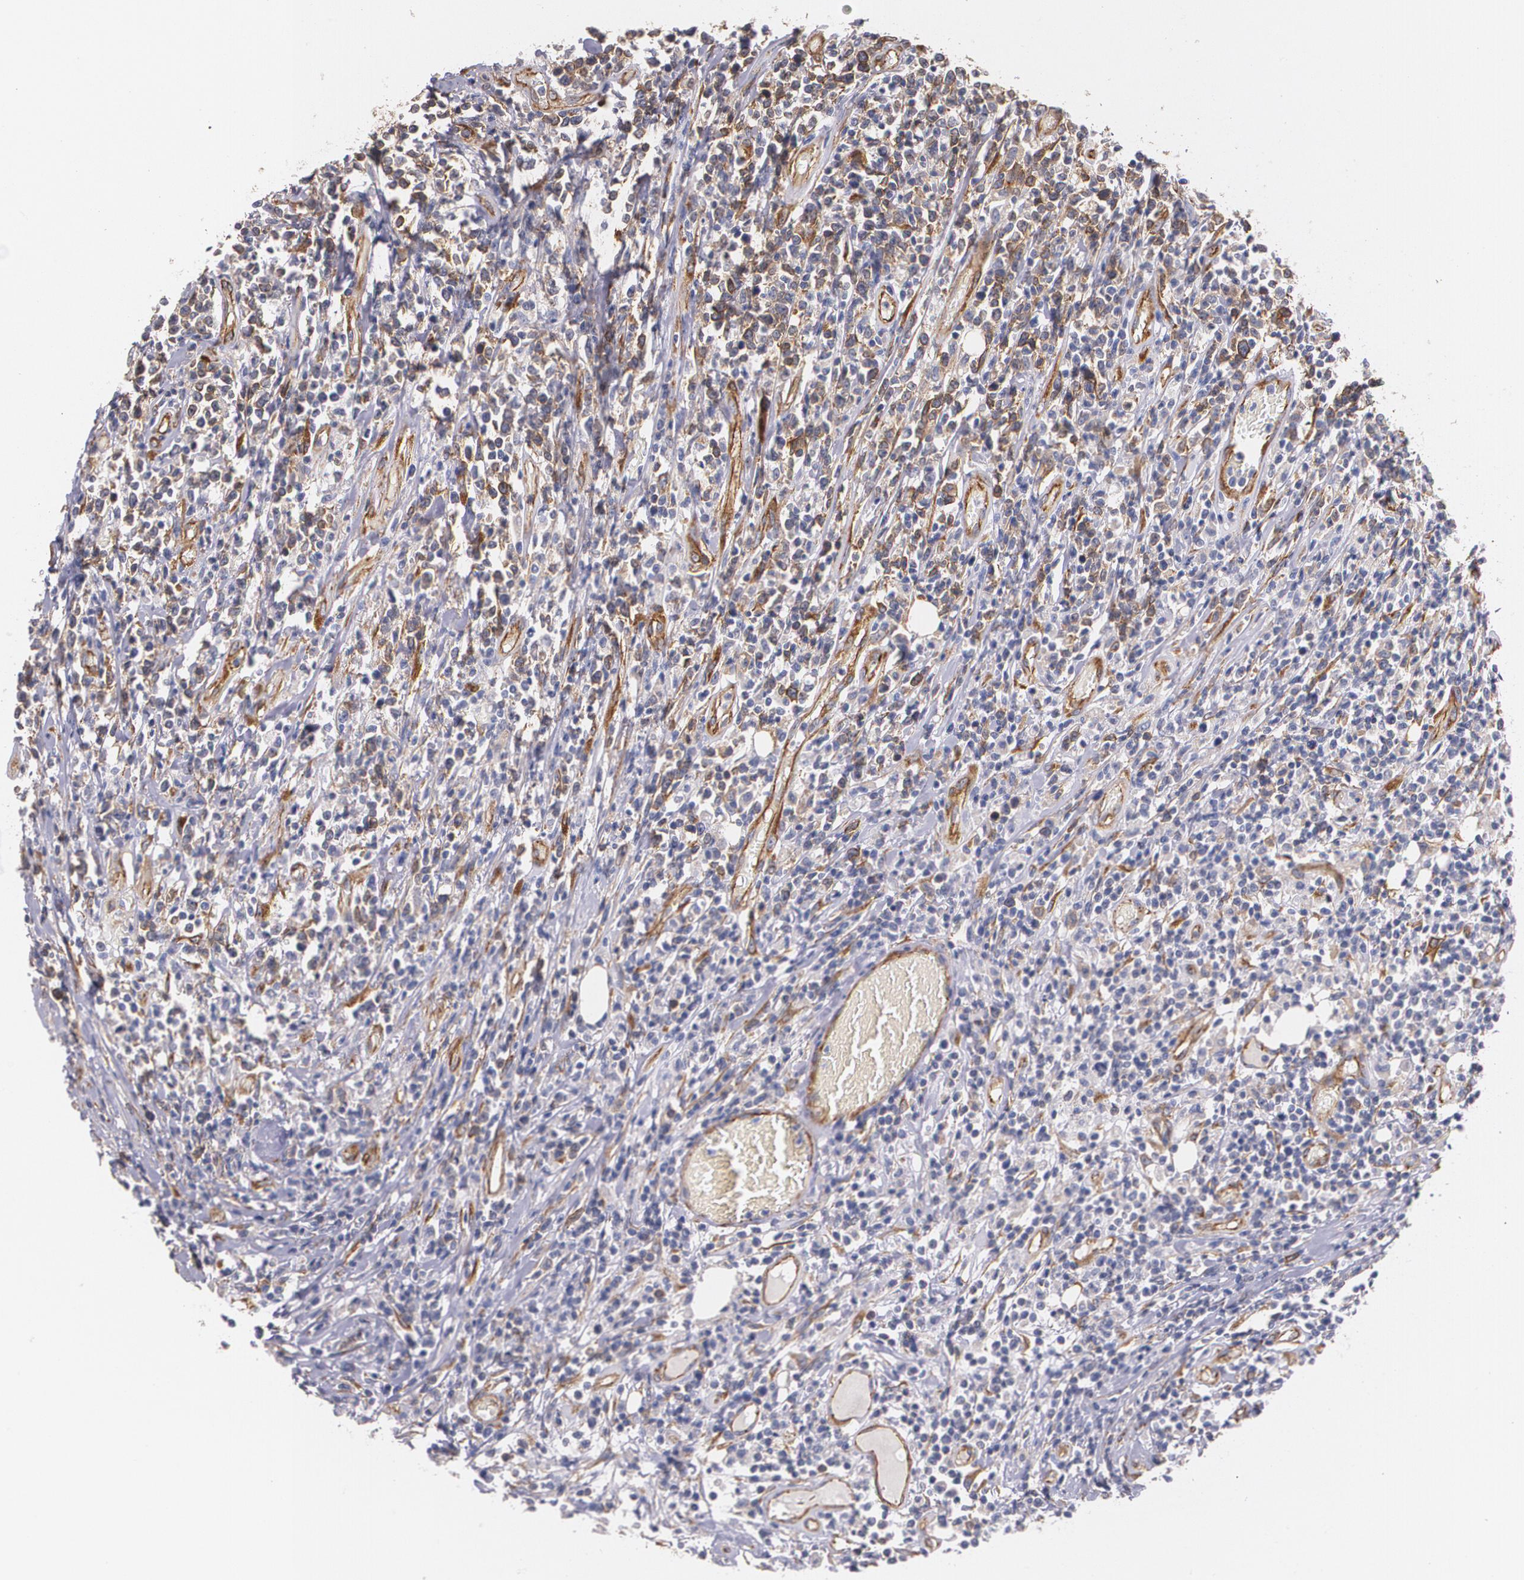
{"staining": {"intensity": "moderate", "quantity": "25%-75%", "location": "cytoplasmic/membranous"}, "tissue": "lymphoma", "cell_type": "Tumor cells", "image_type": "cancer", "snomed": [{"axis": "morphology", "description": "Malignant lymphoma, non-Hodgkin's type, High grade"}, {"axis": "topography", "description": "Colon"}], "caption": "A medium amount of moderate cytoplasmic/membranous expression is identified in about 25%-75% of tumor cells in lymphoma tissue.", "gene": "TJP1", "patient": {"sex": "male", "age": 82}}